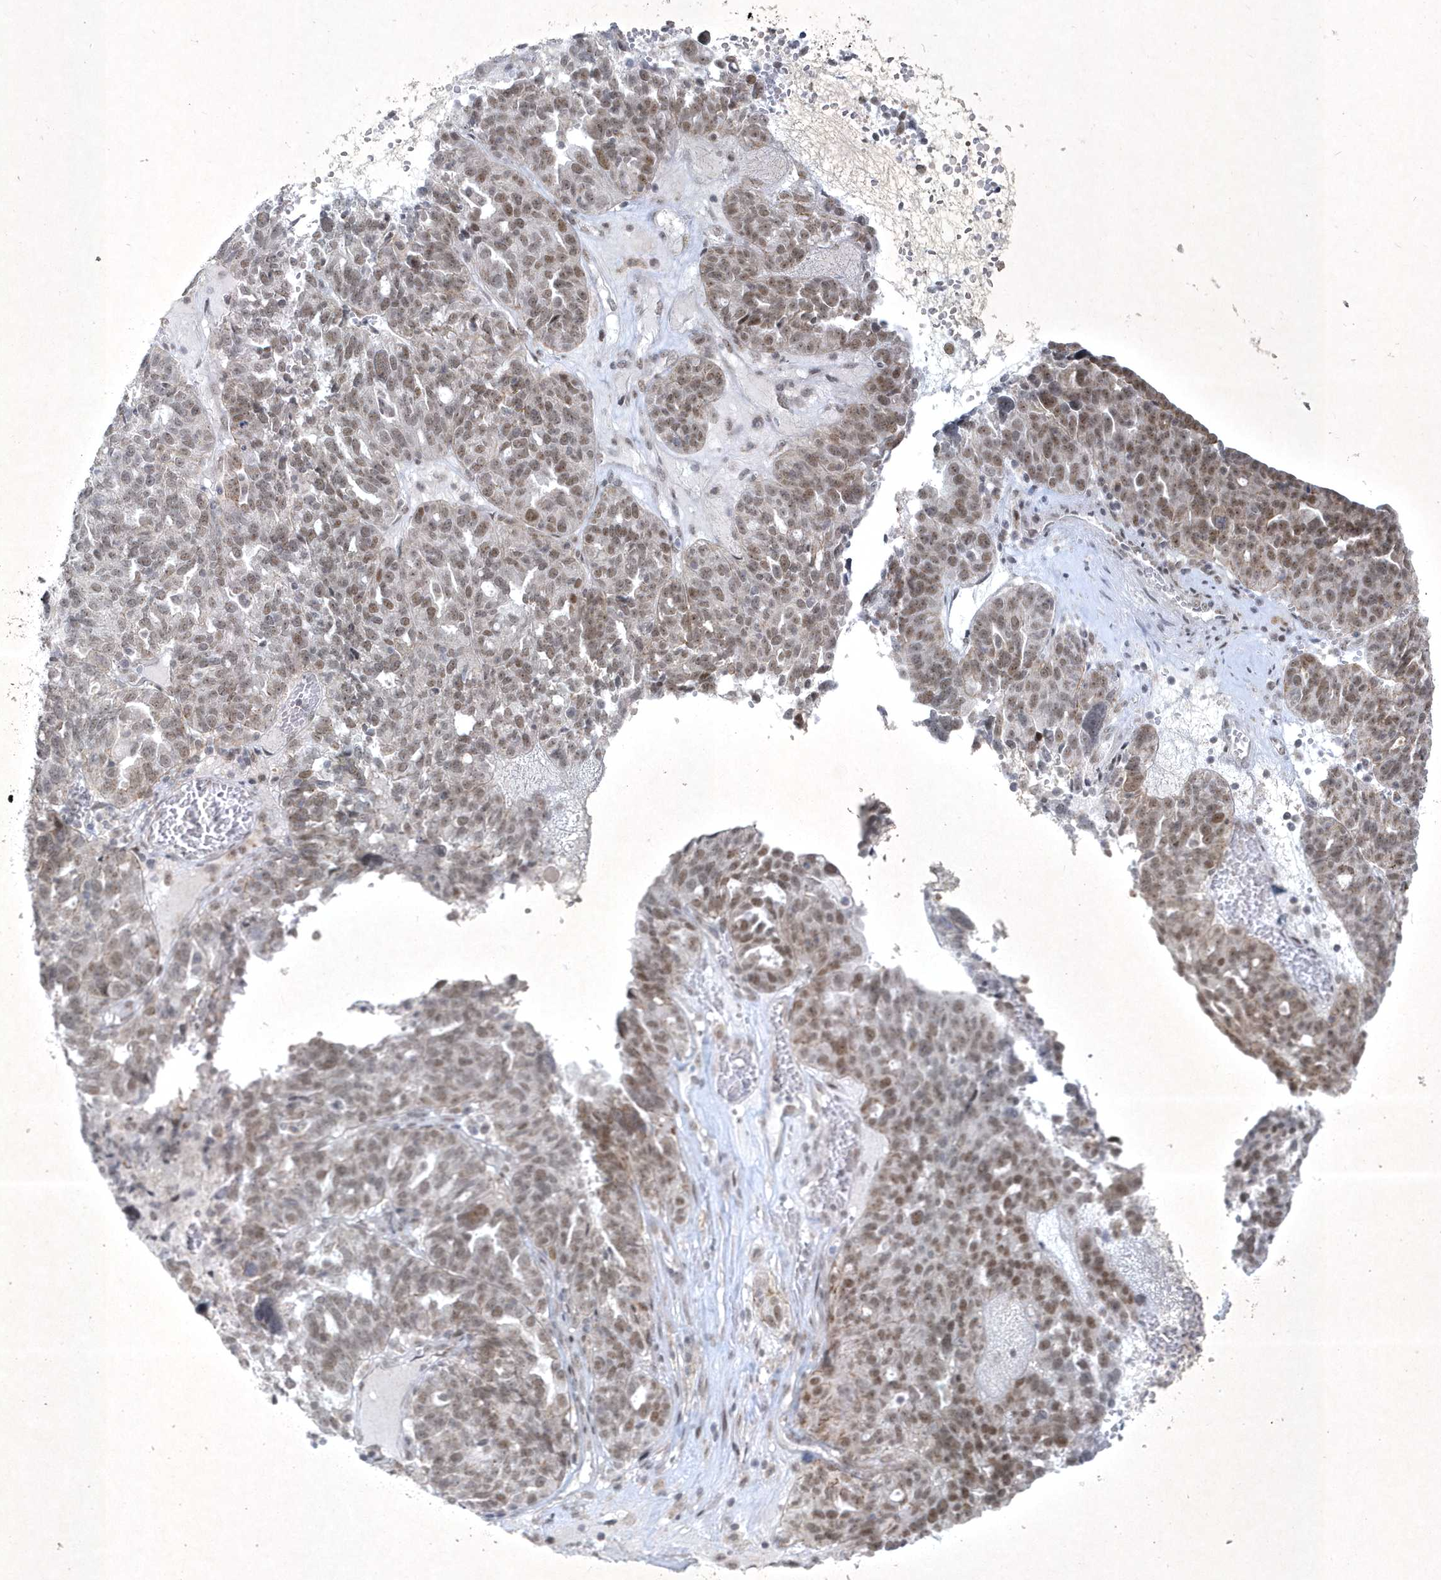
{"staining": {"intensity": "moderate", "quantity": "25%-75%", "location": "nuclear"}, "tissue": "ovarian cancer", "cell_type": "Tumor cells", "image_type": "cancer", "snomed": [{"axis": "morphology", "description": "Cystadenocarcinoma, serous, NOS"}, {"axis": "topography", "description": "Ovary"}], "caption": "Protein expression analysis of human ovarian cancer (serous cystadenocarcinoma) reveals moderate nuclear positivity in approximately 25%-75% of tumor cells.", "gene": "ZBTB9", "patient": {"sex": "female", "age": 59}}